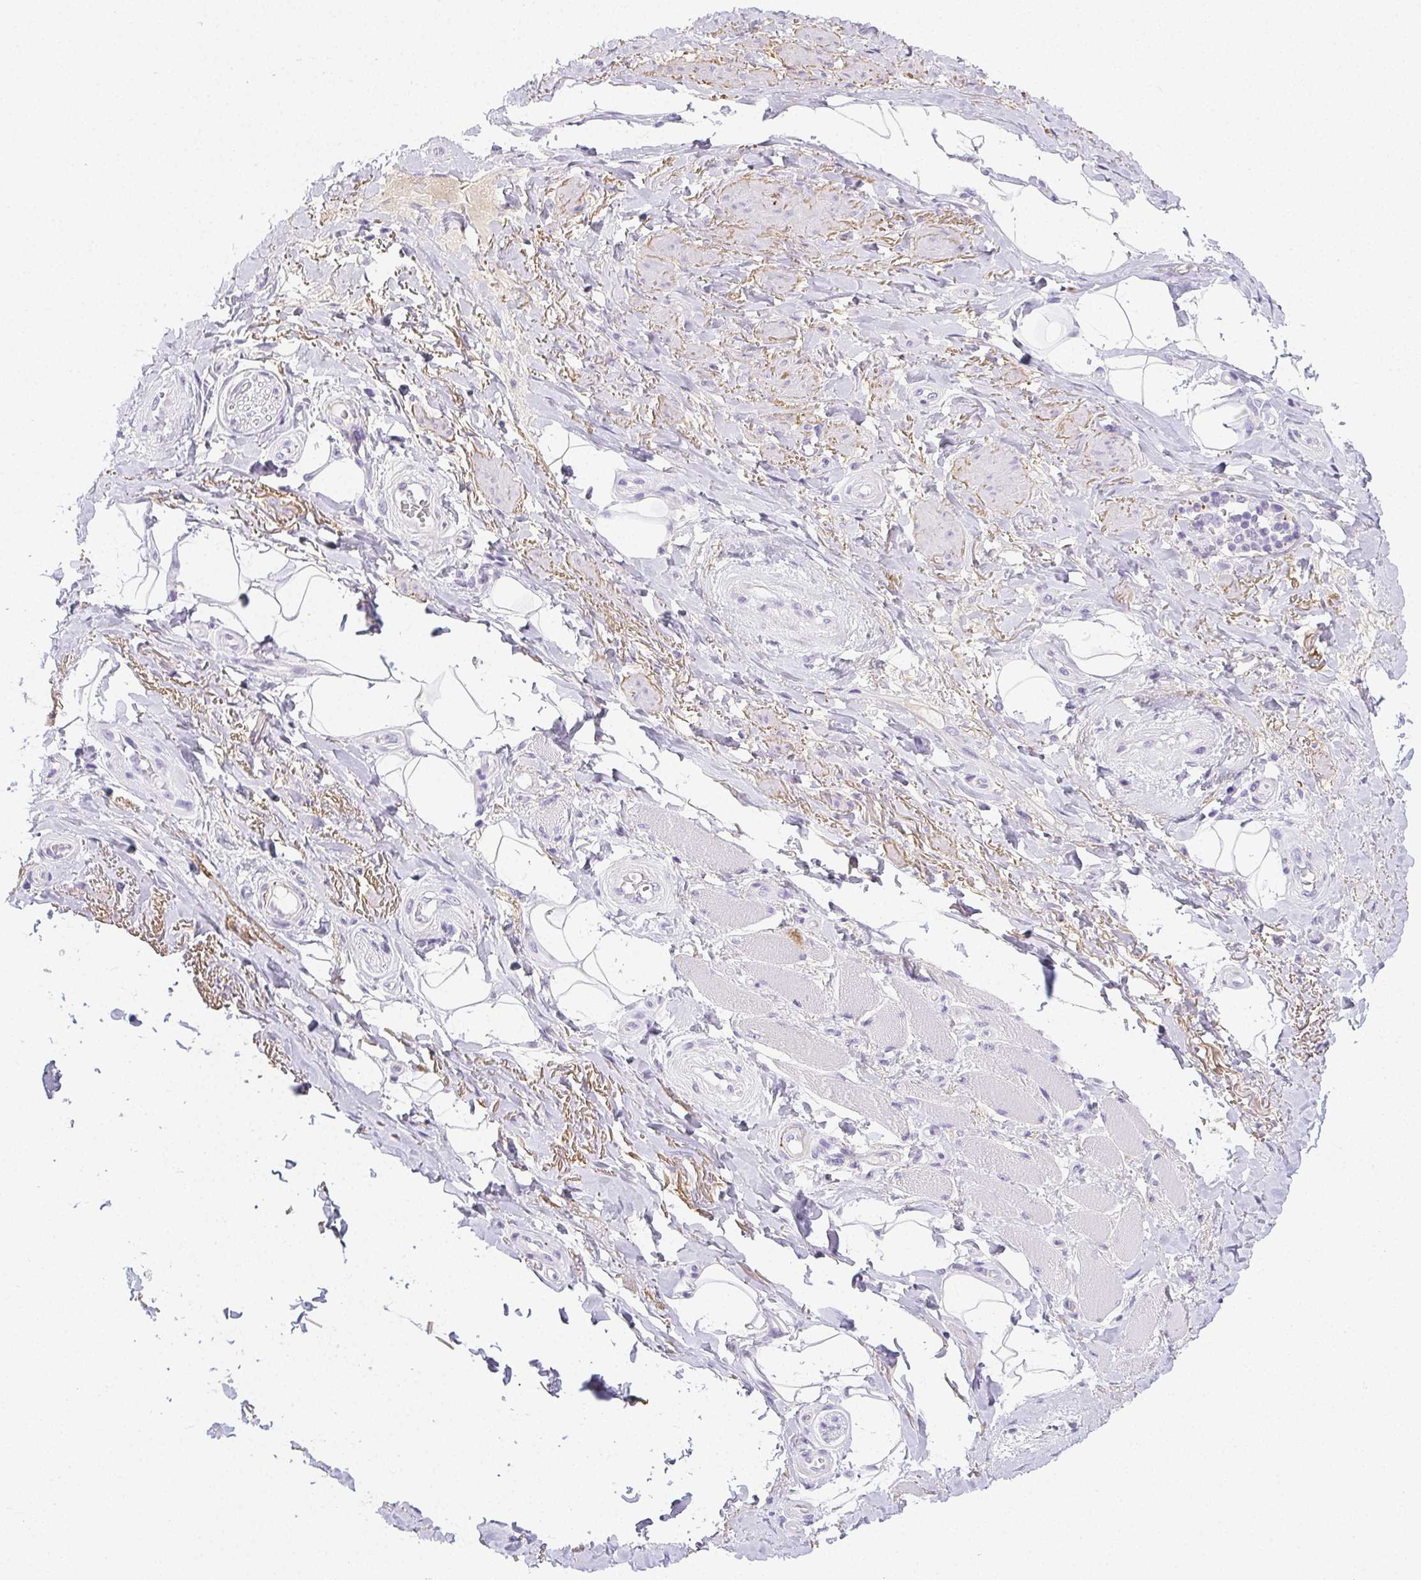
{"staining": {"intensity": "negative", "quantity": "none", "location": "none"}, "tissue": "adipose tissue", "cell_type": "Adipocytes", "image_type": "normal", "snomed": [{"axis": "morphology", "description": "Normal tissue, NOS"}, {"axis": "topography", "description": "Anal"}, {"axis": "topography", "description": "Peripheral nerve tissue"}], "caption": "The photomicrograph shows no staining of adipocytes in unremarkable adipose tissue. (Immunohistochemistry (ihc), brightfield microscopy, high magnification).", "gene": "VTN", "patient": {"sex": "male", "age": 53}}